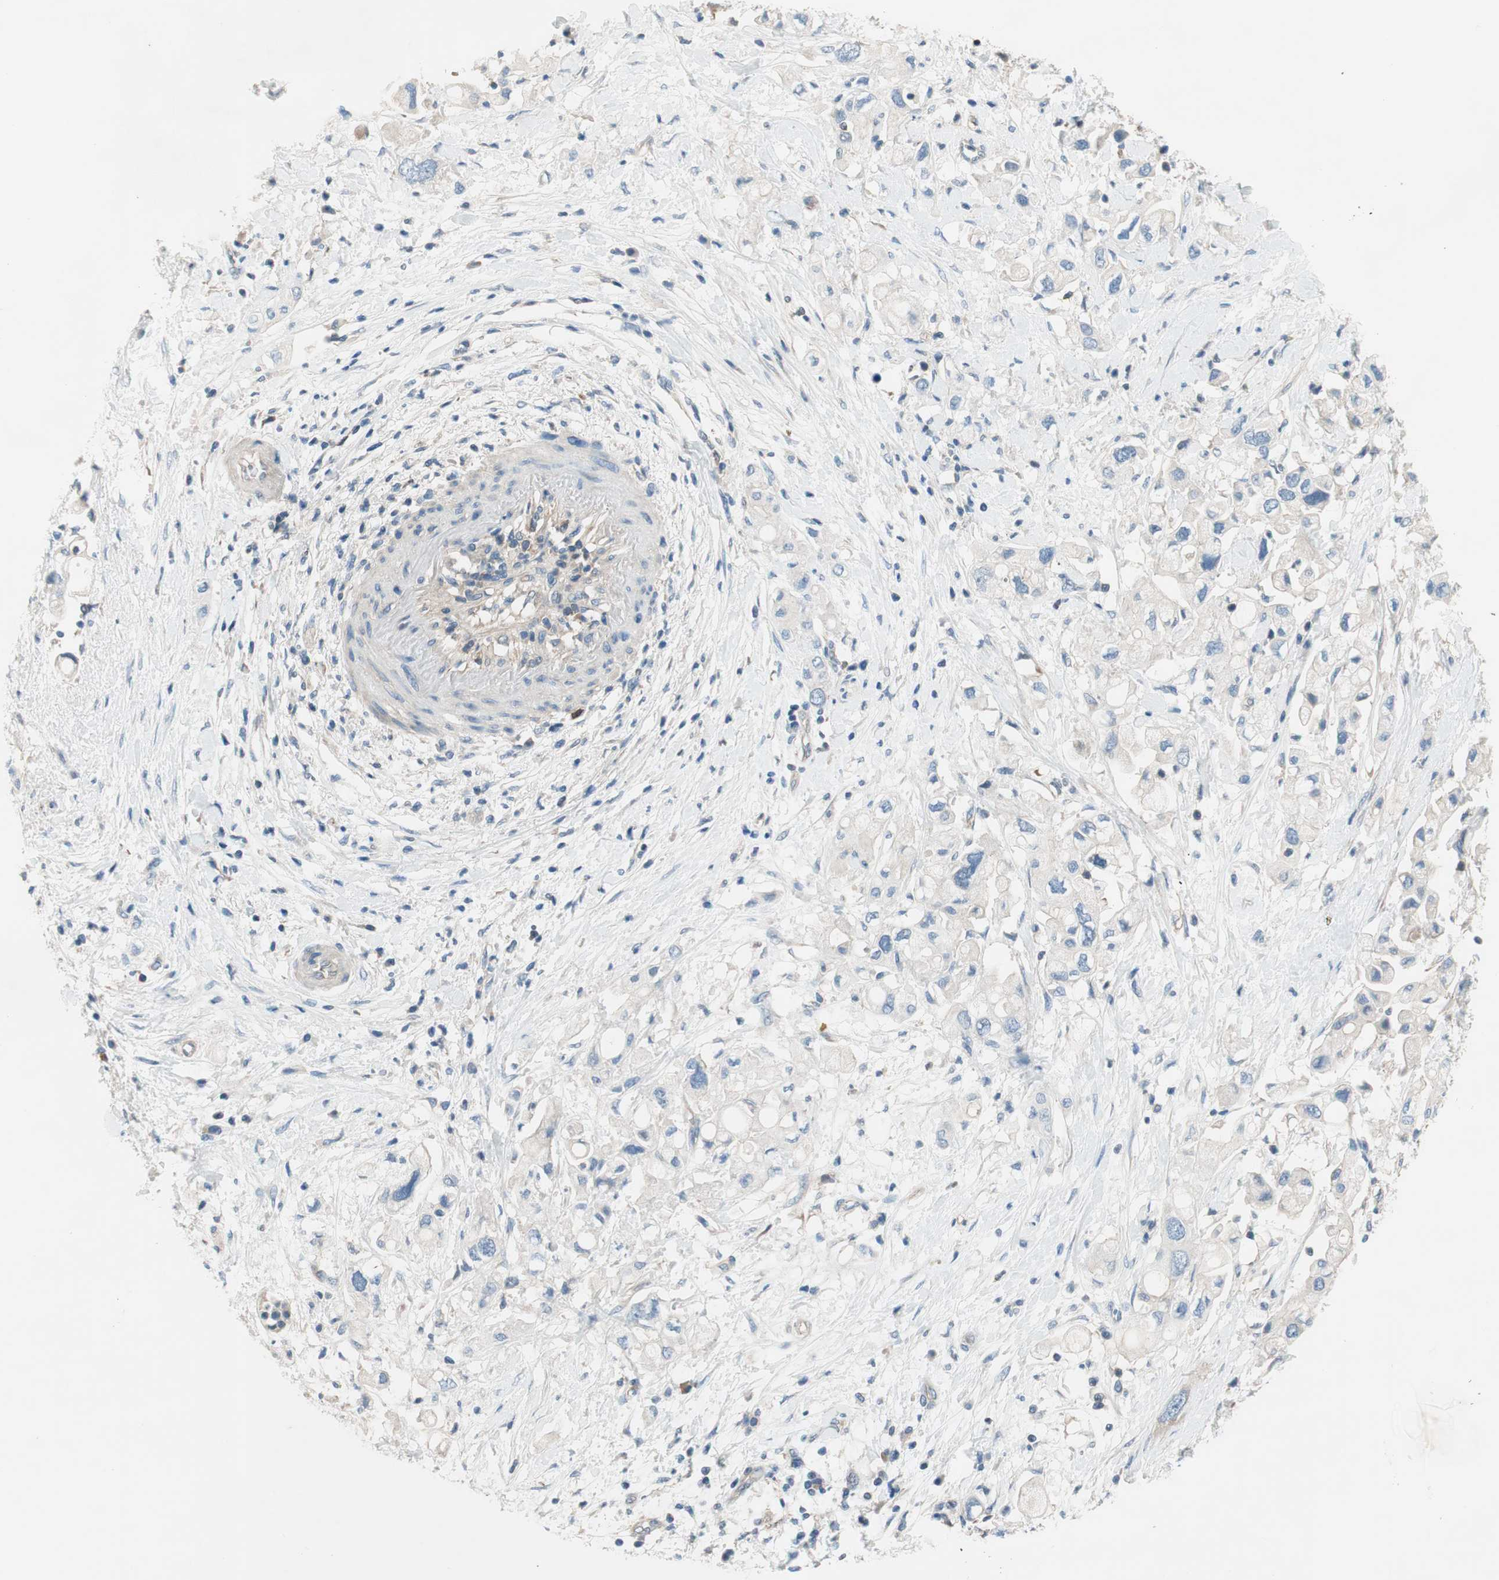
{"staining": {"intensity": "negative", "quantity": "none", "location": "none"}, "tissue": "pancreatic cancer", "cell_type": "Tumor cells", "image_type": "cancer", "snomed": [{"axis": "morphology", "description": "Adenocarcinoma, NOS"}, {"axis": "topography", "description": "Pancreas"}], "caption": "A histopathology image of human pancreatic cancer (adenocarcinoma) is negative for staining in tumor cells. (DAB (3,3'-diaminobenzidine) immunohistochemistry, high magnification).", "gene": "CALML3", "patient": {"sex": "female", "age": 56}}